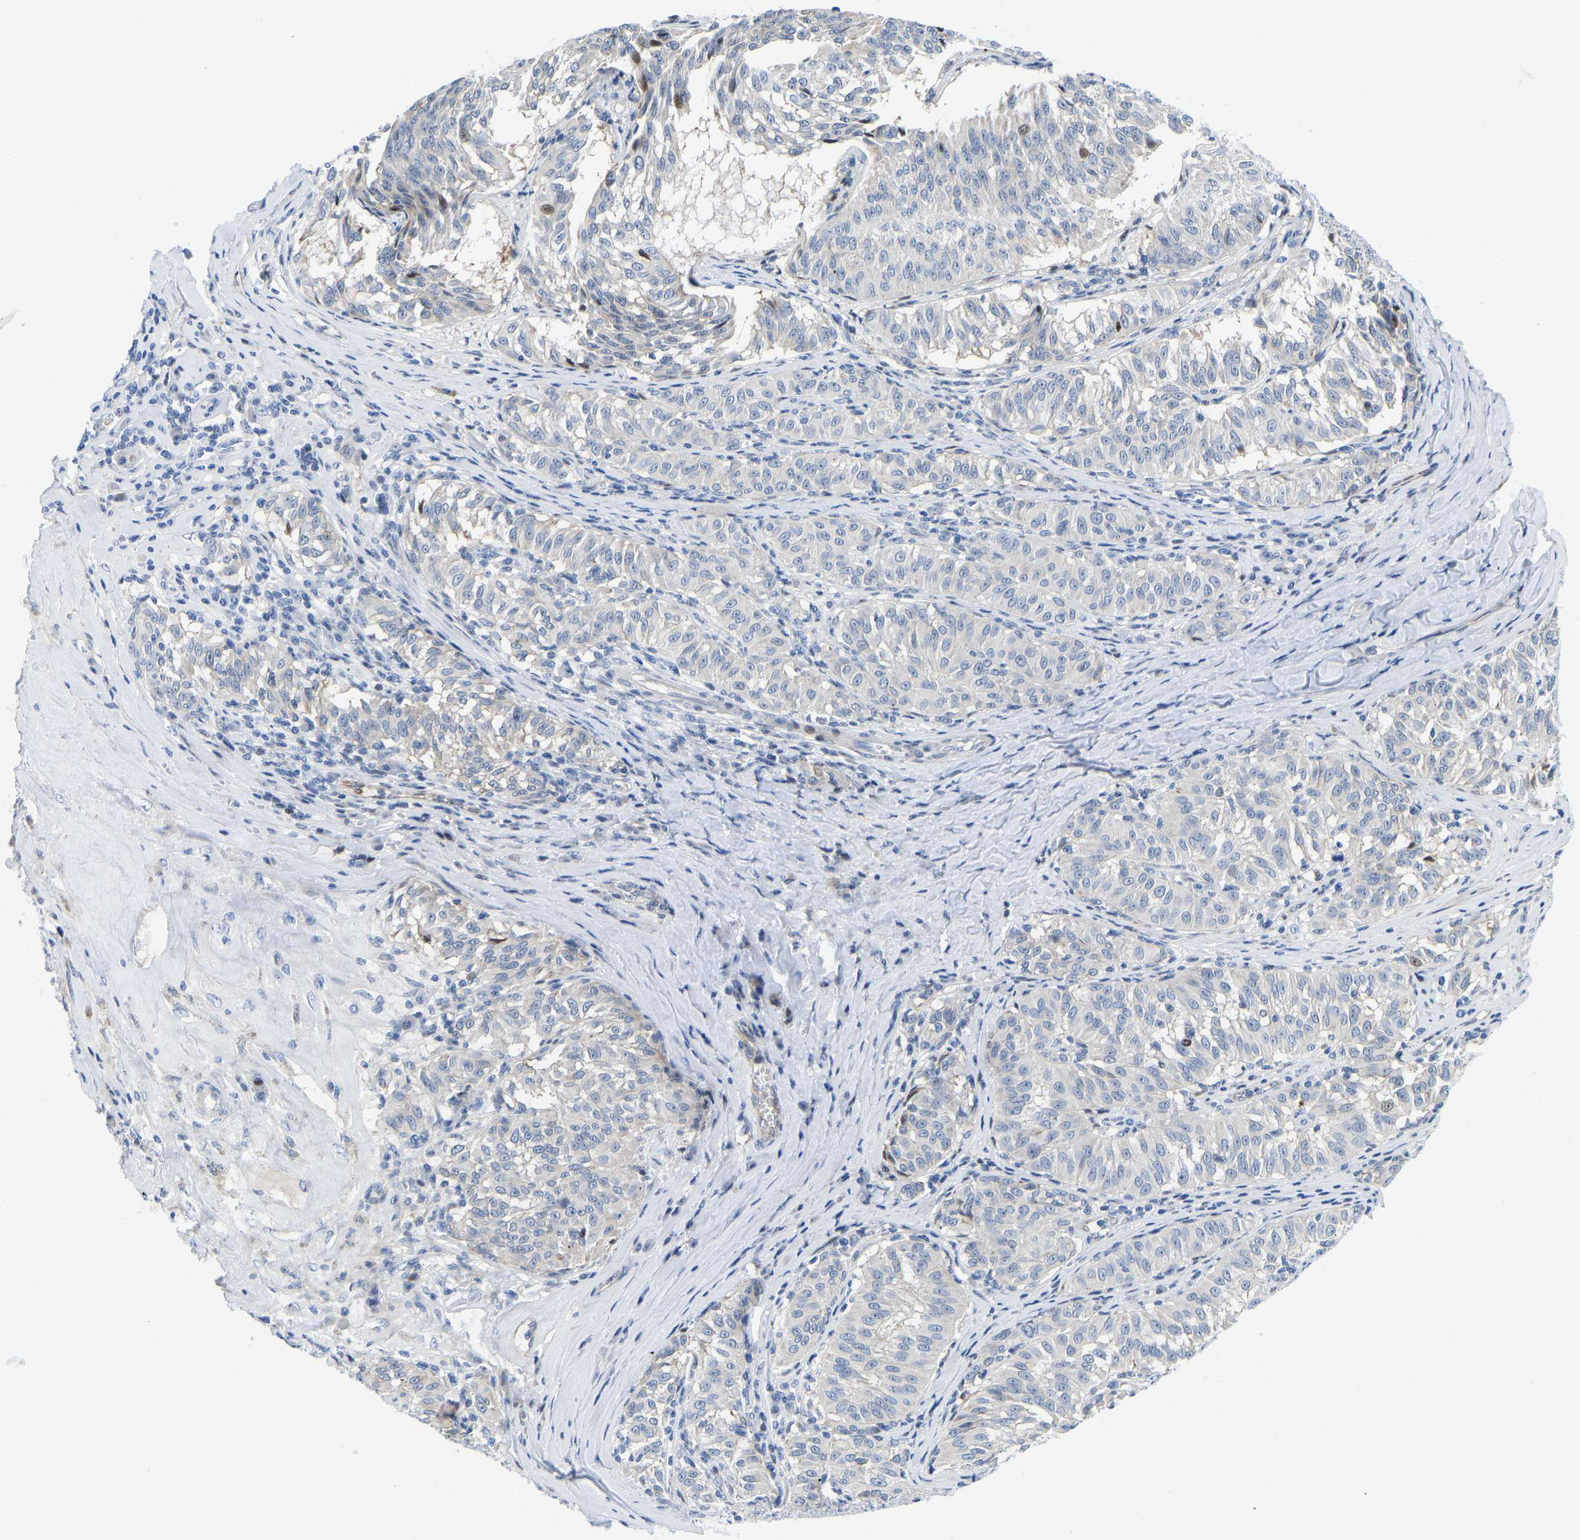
{"staining": {"intensity": "moderate", "quantity": "<25%", "location": "nuclear"}, "tissue": "melanoma", "cell_type": "Tumor cells", "image_type": "cancer", "snomed": [{"axis": "morphology", "description": "Malignant melanoma, NOS"}, {"axis": "topography", "description": "Skin"}], "caption": "Protein staining by immunohistochemistry exhibits moderate nuclear staining in approximately <25% of tumor cells in malignant melanoma.", "gene": "HDAC5", "patient": {"sex": "female", "age": 72}}